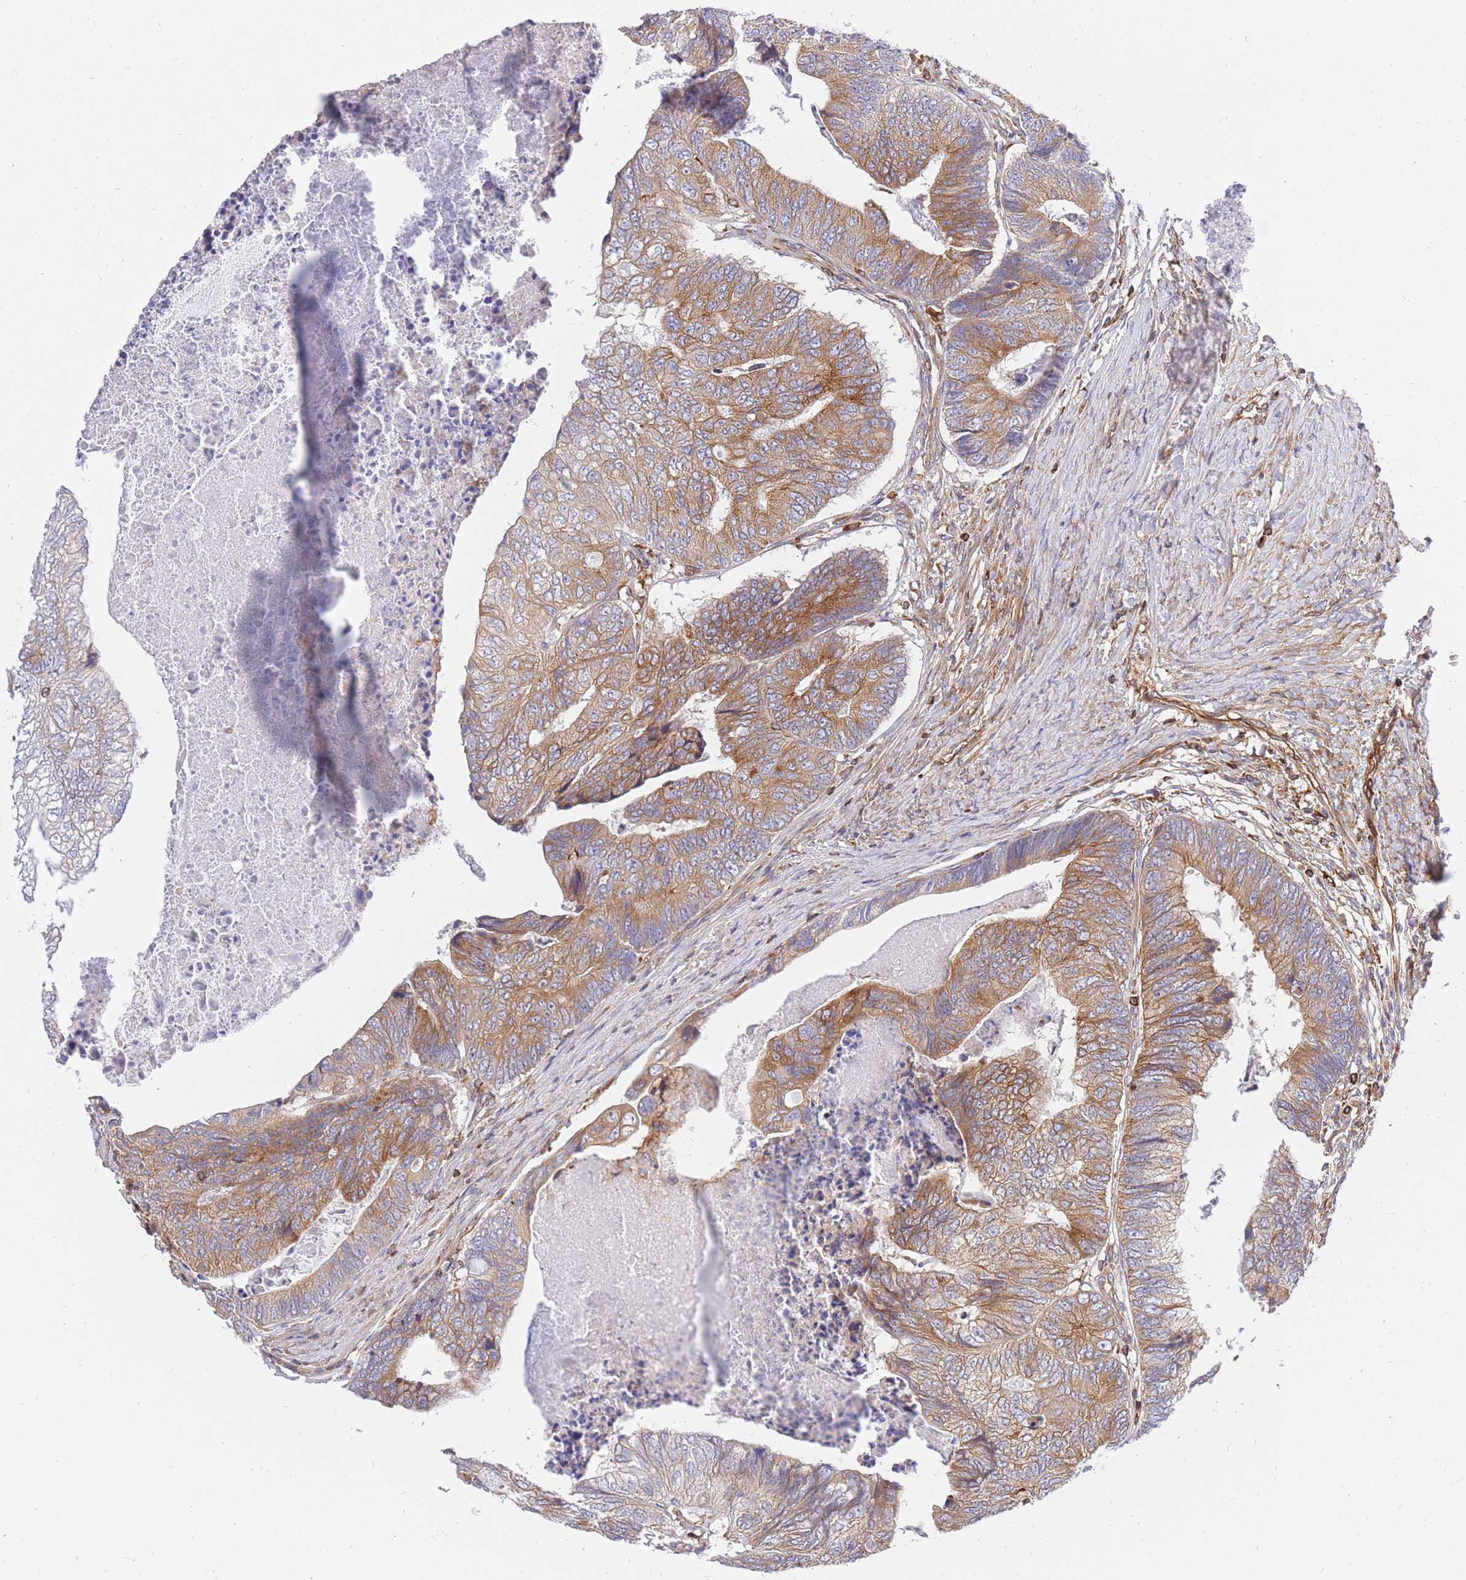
{"staining": {"intensity": "moderate", "quantity": ">75%", "location": "cytoplasmic/membranous"}, "tissue": "colorectal cancer", "cell_type": "Tumor cells", "image_type": "cancer", "snomed": [{"axis": "morphology", "description": "Adenocarcinoma, NOS"}, {"axis": "topography", "description": "Colon"}], "caption": "A brown stain labels moderate cytoplasmic/membranous staining of a protein in human colorectal cancer tumor cells.", "gene": "REM1", "patient": {"sex": "female", "age": 67}}